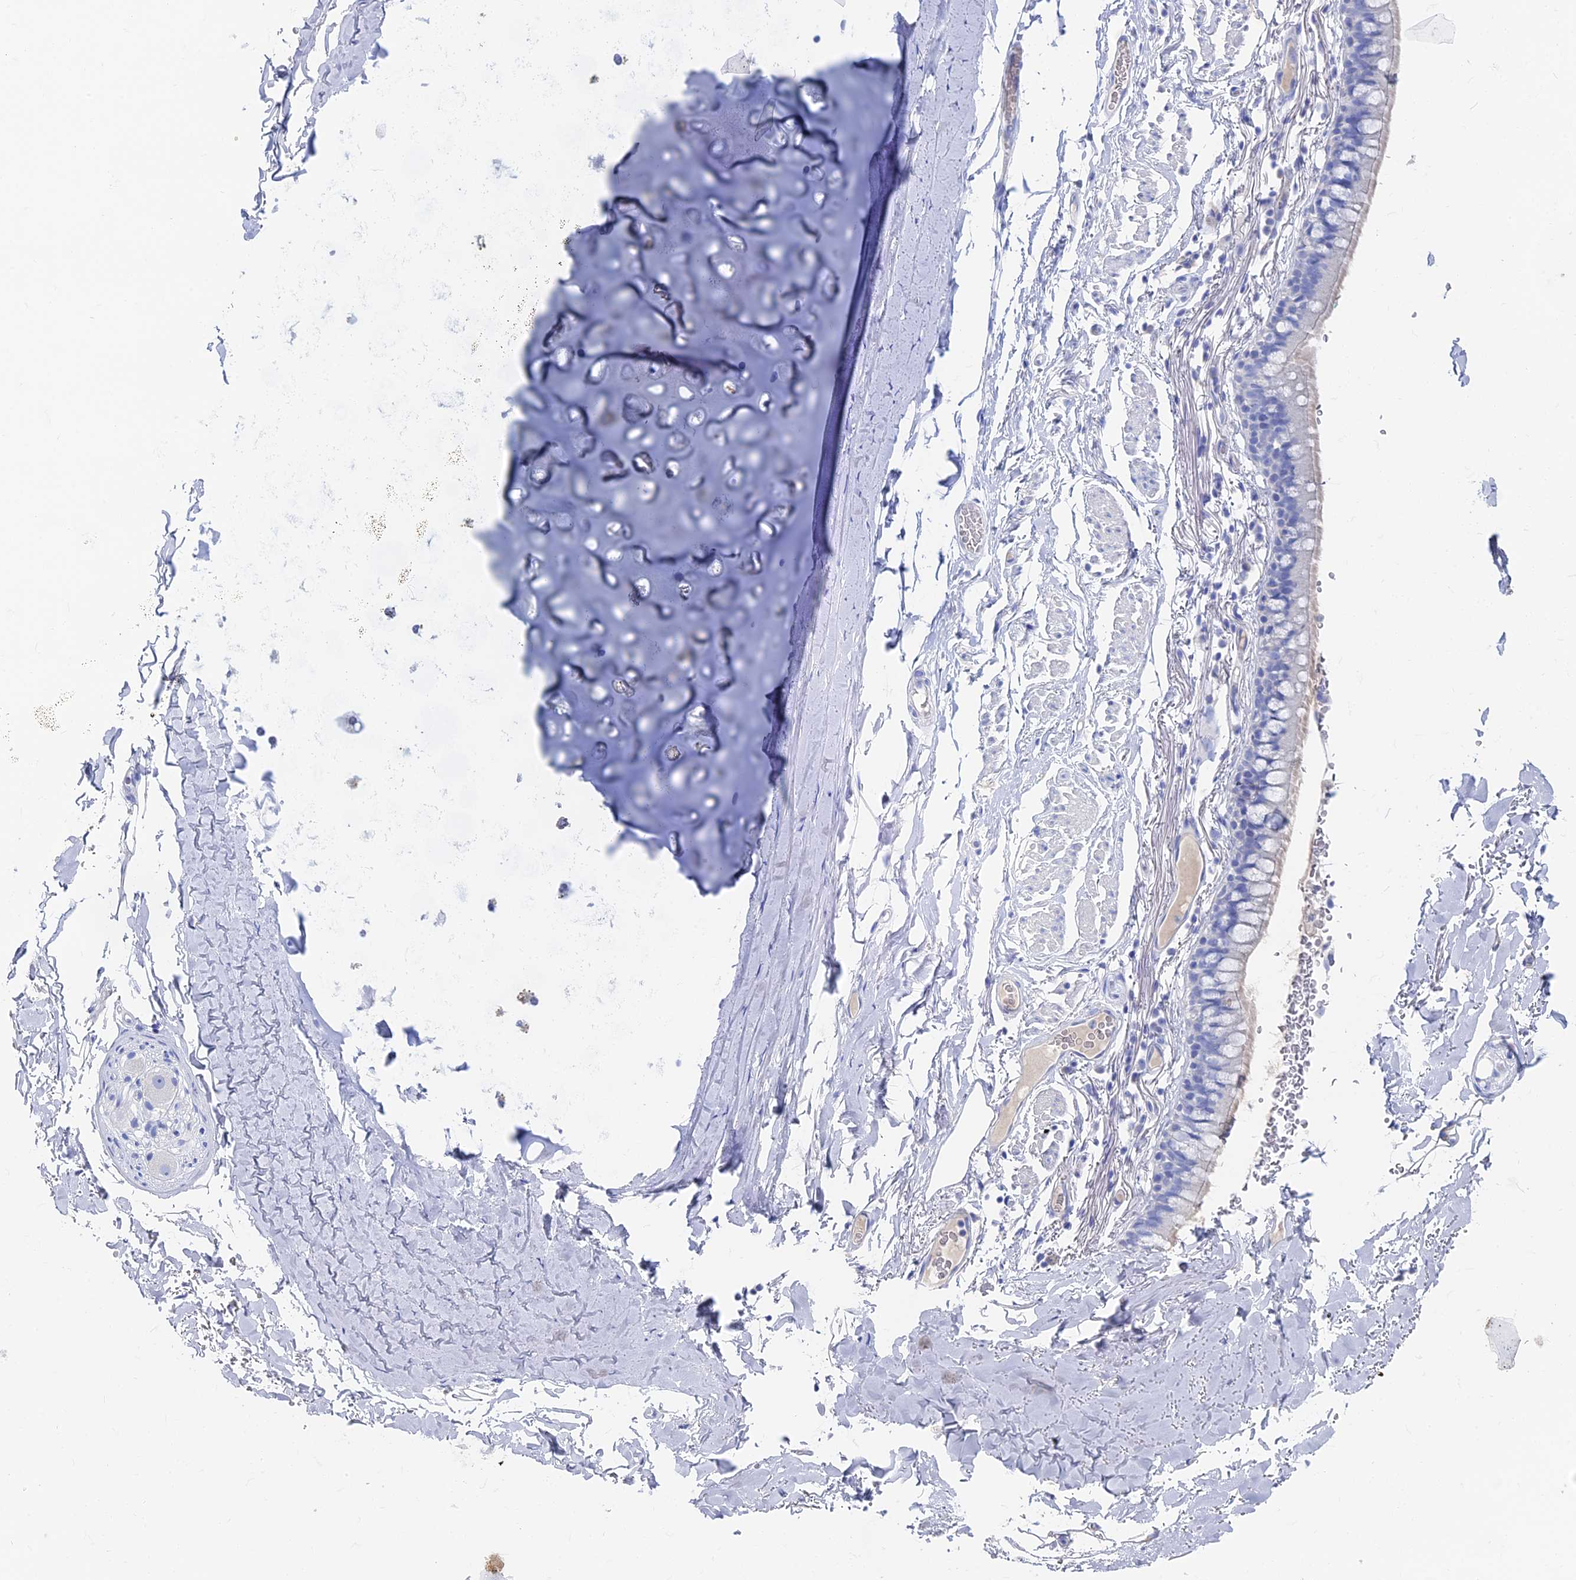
{"staining": {"intensity": "negative", "quantity": "none", "location": "none"}, "tissue": "adipose tissue", "cell_type": "Adipocytes", "image_type": "normal", "snomed": [{"axis": "morphology", "description": "Normal tissue, NOS"}, {"axis": "topography", "description": "Lymph node"}, {"axis": "topography", "description": "Bronchus"}], "caption": "Immunohistochemistry (IHC) image of normal adipose tissue stained for a protein (brown), which reveals no staining in adipocytes.", "gene": "UNC119", "patient": {"sex": "male", "age": 63}}